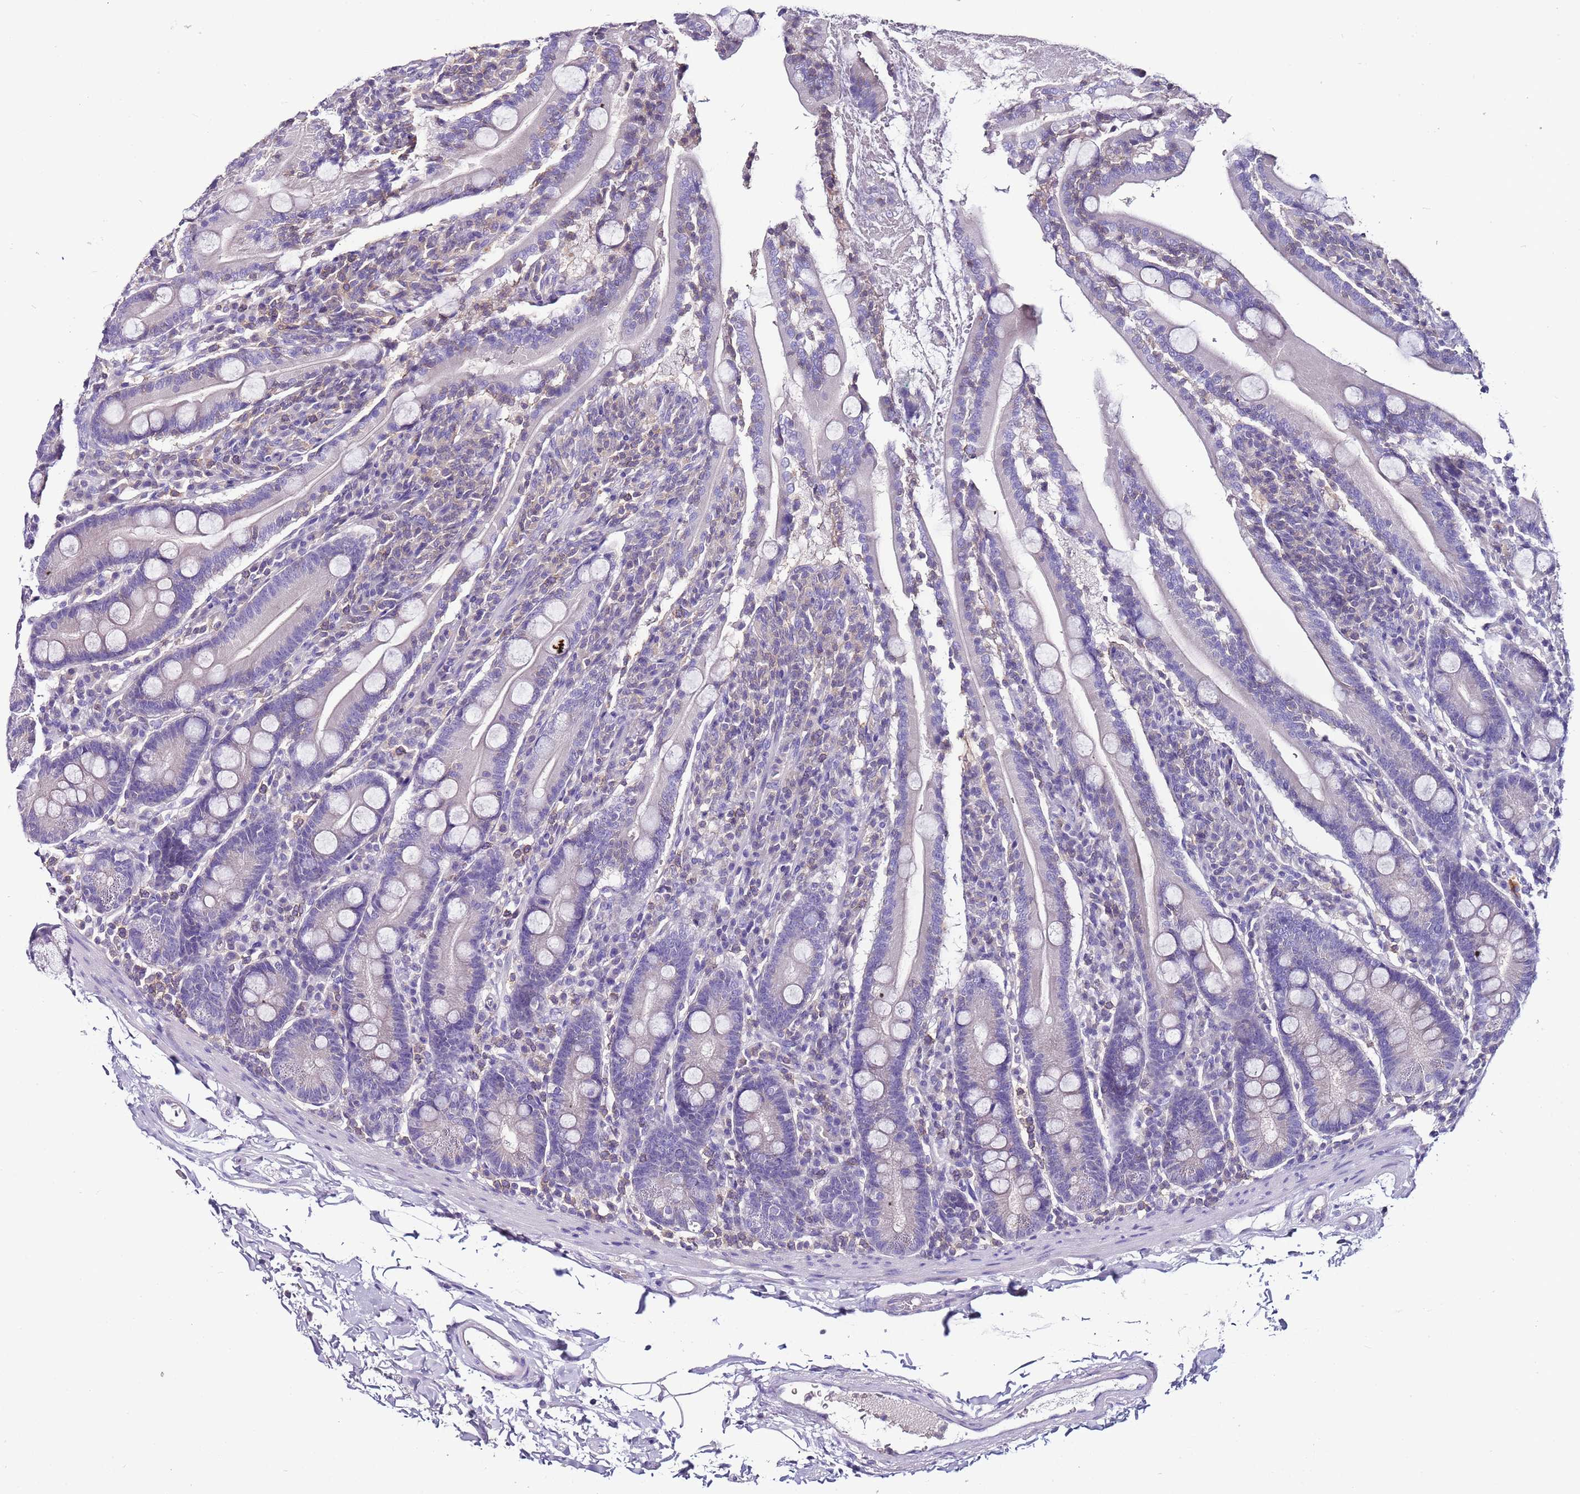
{"staining": {"intensity": "negative", "quantity": "none", "location": "none"}, "tissue": "duodenum", "cell_type": "Glandular cells", "image_type": "normal", "snomed": [{"axis": "morphology", "description": "Normal tissue, NOS"}, {"axis": "topography", "description": "Duodenum"}], "caption": "The IHC histopathology image has no significant staining in glandular cells of duodenum. The staining was performed using DAB to visualize the protein expression in brown, while the nuclei were stained in blue with hematoxylin (Magnification: 20x).", "gene": "IGIP", "patient": {"sex": "male", "age": 35}}